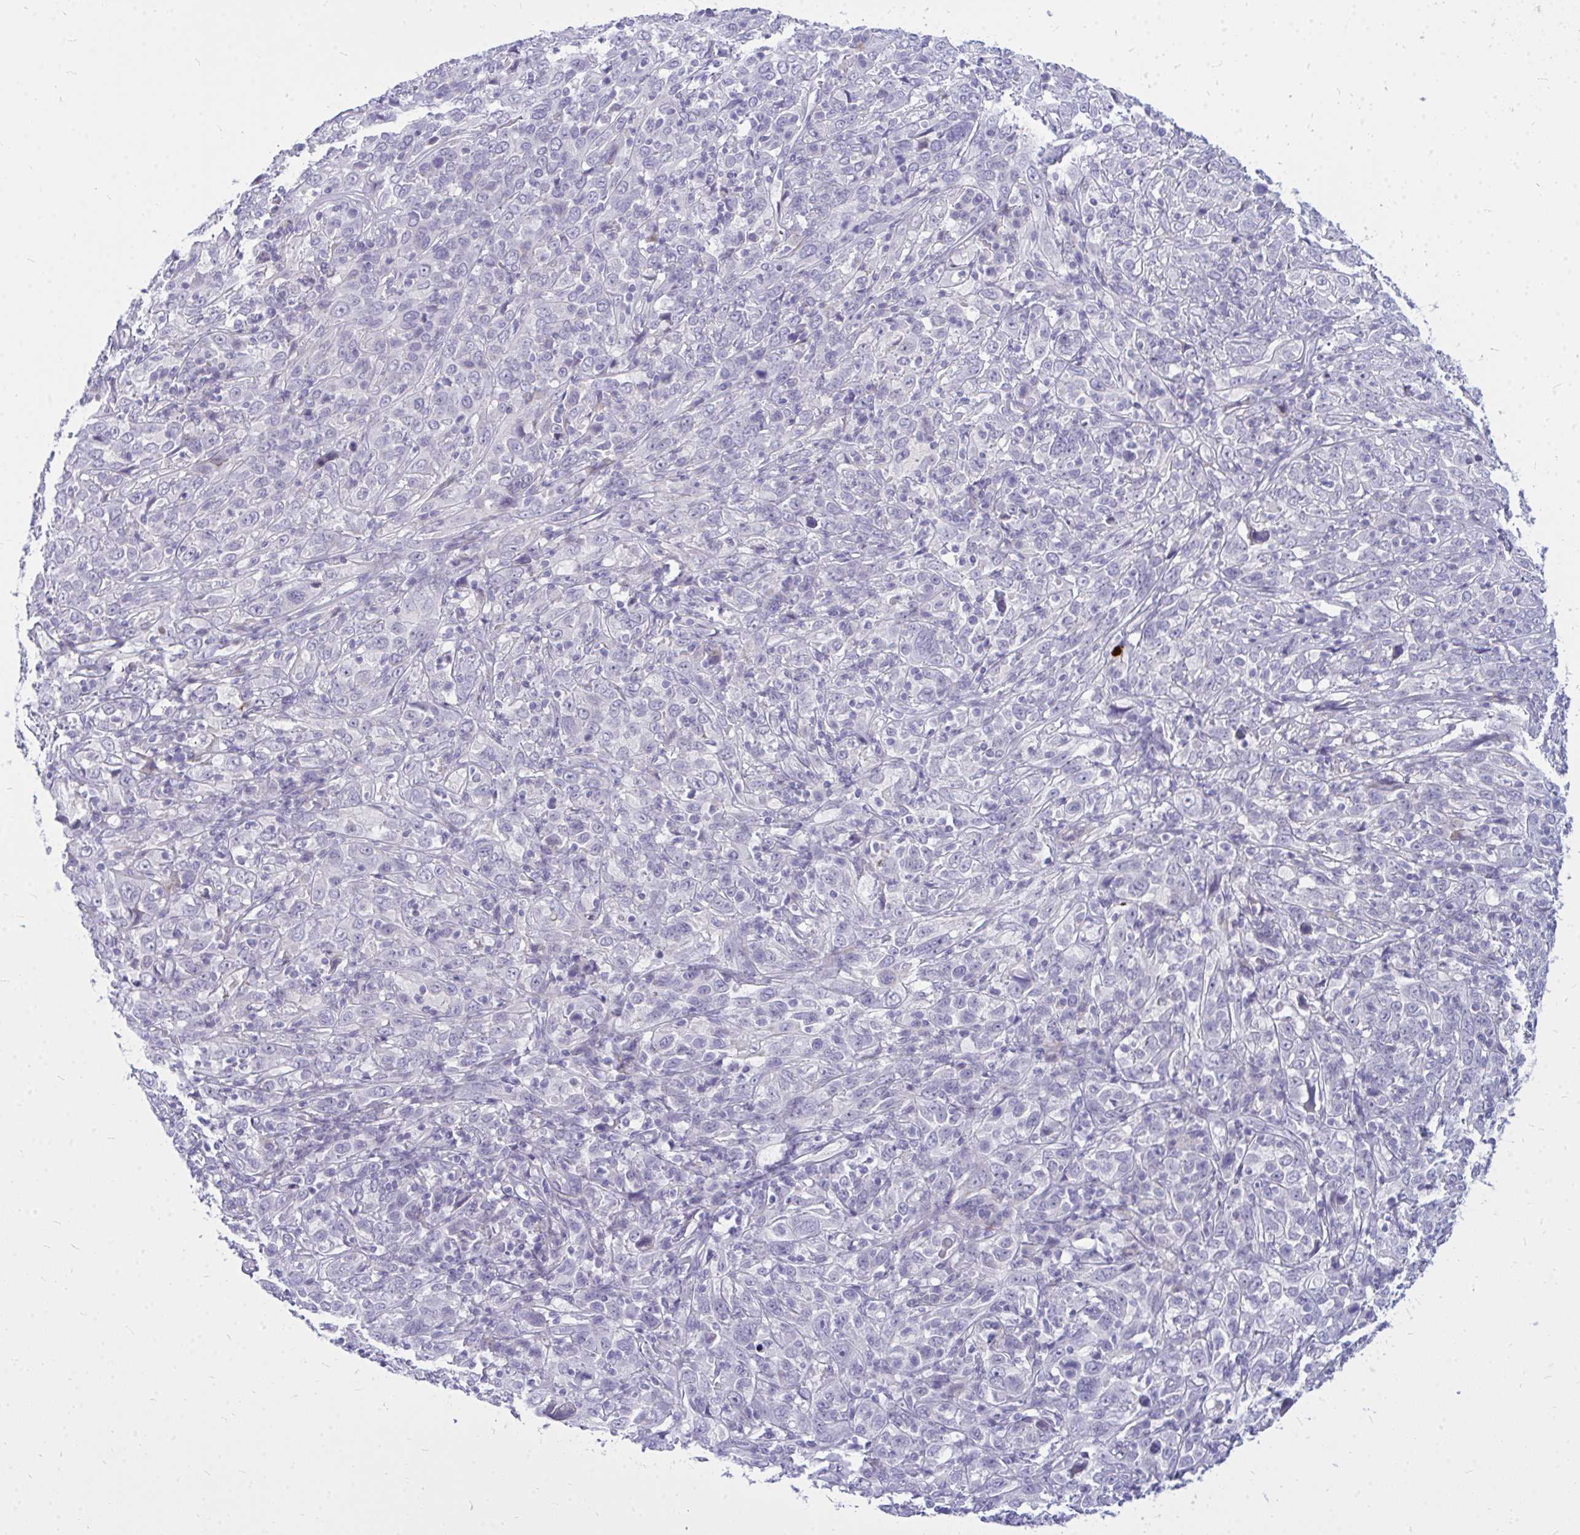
{"staining": {"intensity": "negative", "quantity": "none", "location": "none"}, "tissue": "cervical cancer", "cell_type": "Tumor cells", "image_type": "cancer", "snomed": [{"axis": "morphology", "description": "Squamous cell carcinoma, NOS"}, {"axis": "topography", "description": "Cervix"}], "caption": "Immunohistochemical staining of squamous cell carcinoma (cervical) shows no significant staining in tumor cells.", "gene": "ZSCAN25", "patient": {"sex": "female", "age": 46}}